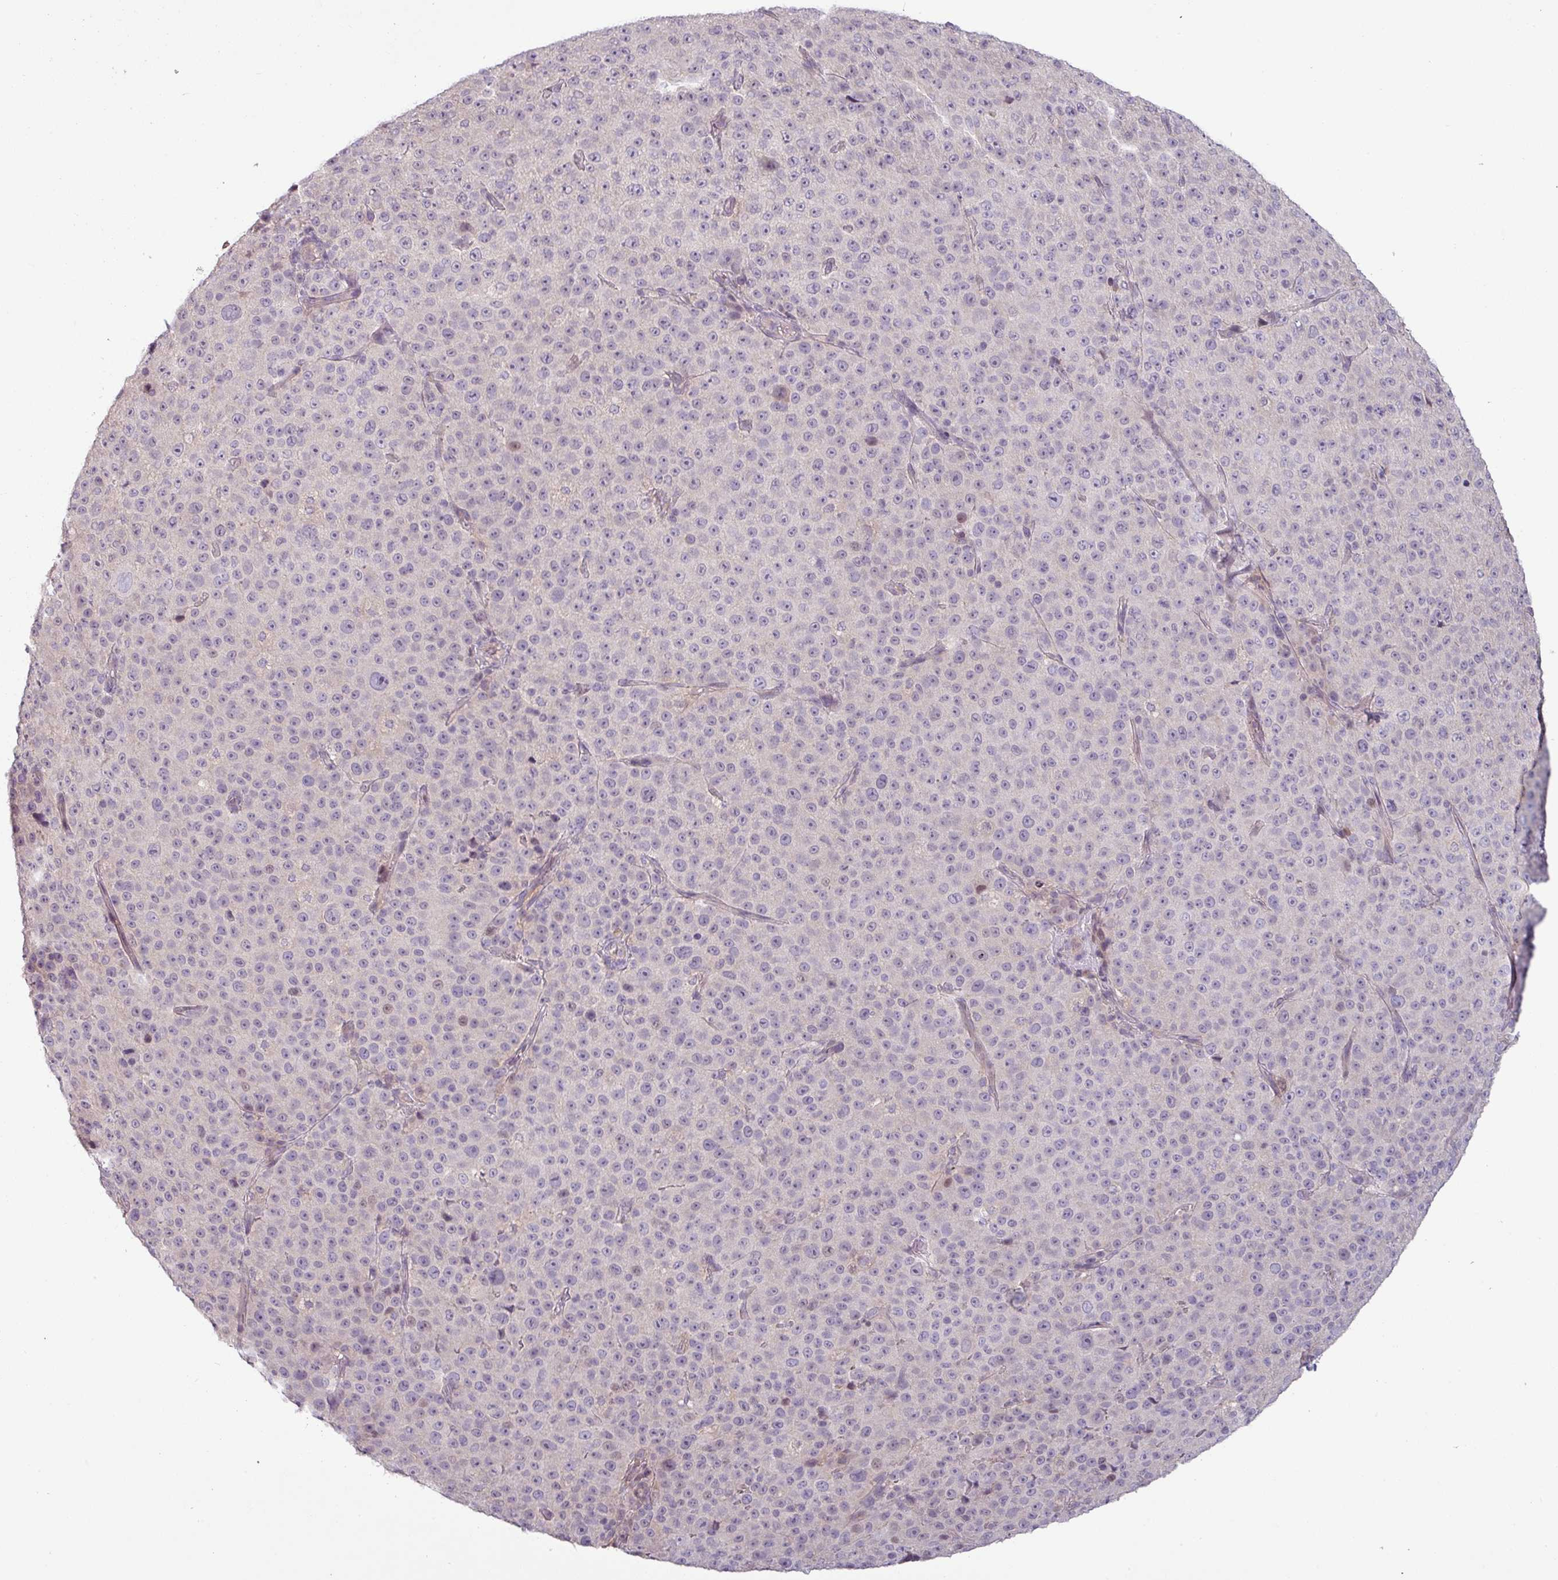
{"staining": {"intensity": "negative", "quantity": "none", "location": "none"}, "tissue": "melanoma", "cell_type": "Tumor cells", "image_type": "cancer", "snomed": [{"axis": "morphology", "description": "Malignant melanoma, Metastatic site"}, {"axis": "topography", "description": "Skin"}, {"axis": "topography", "description": "Lymph node"}], "caption": "The micrograph reveals no significant expression in tumor cells of melanoma.", "gene": "SLC5A10", "patient": {"sex": "male", "age": 66}}